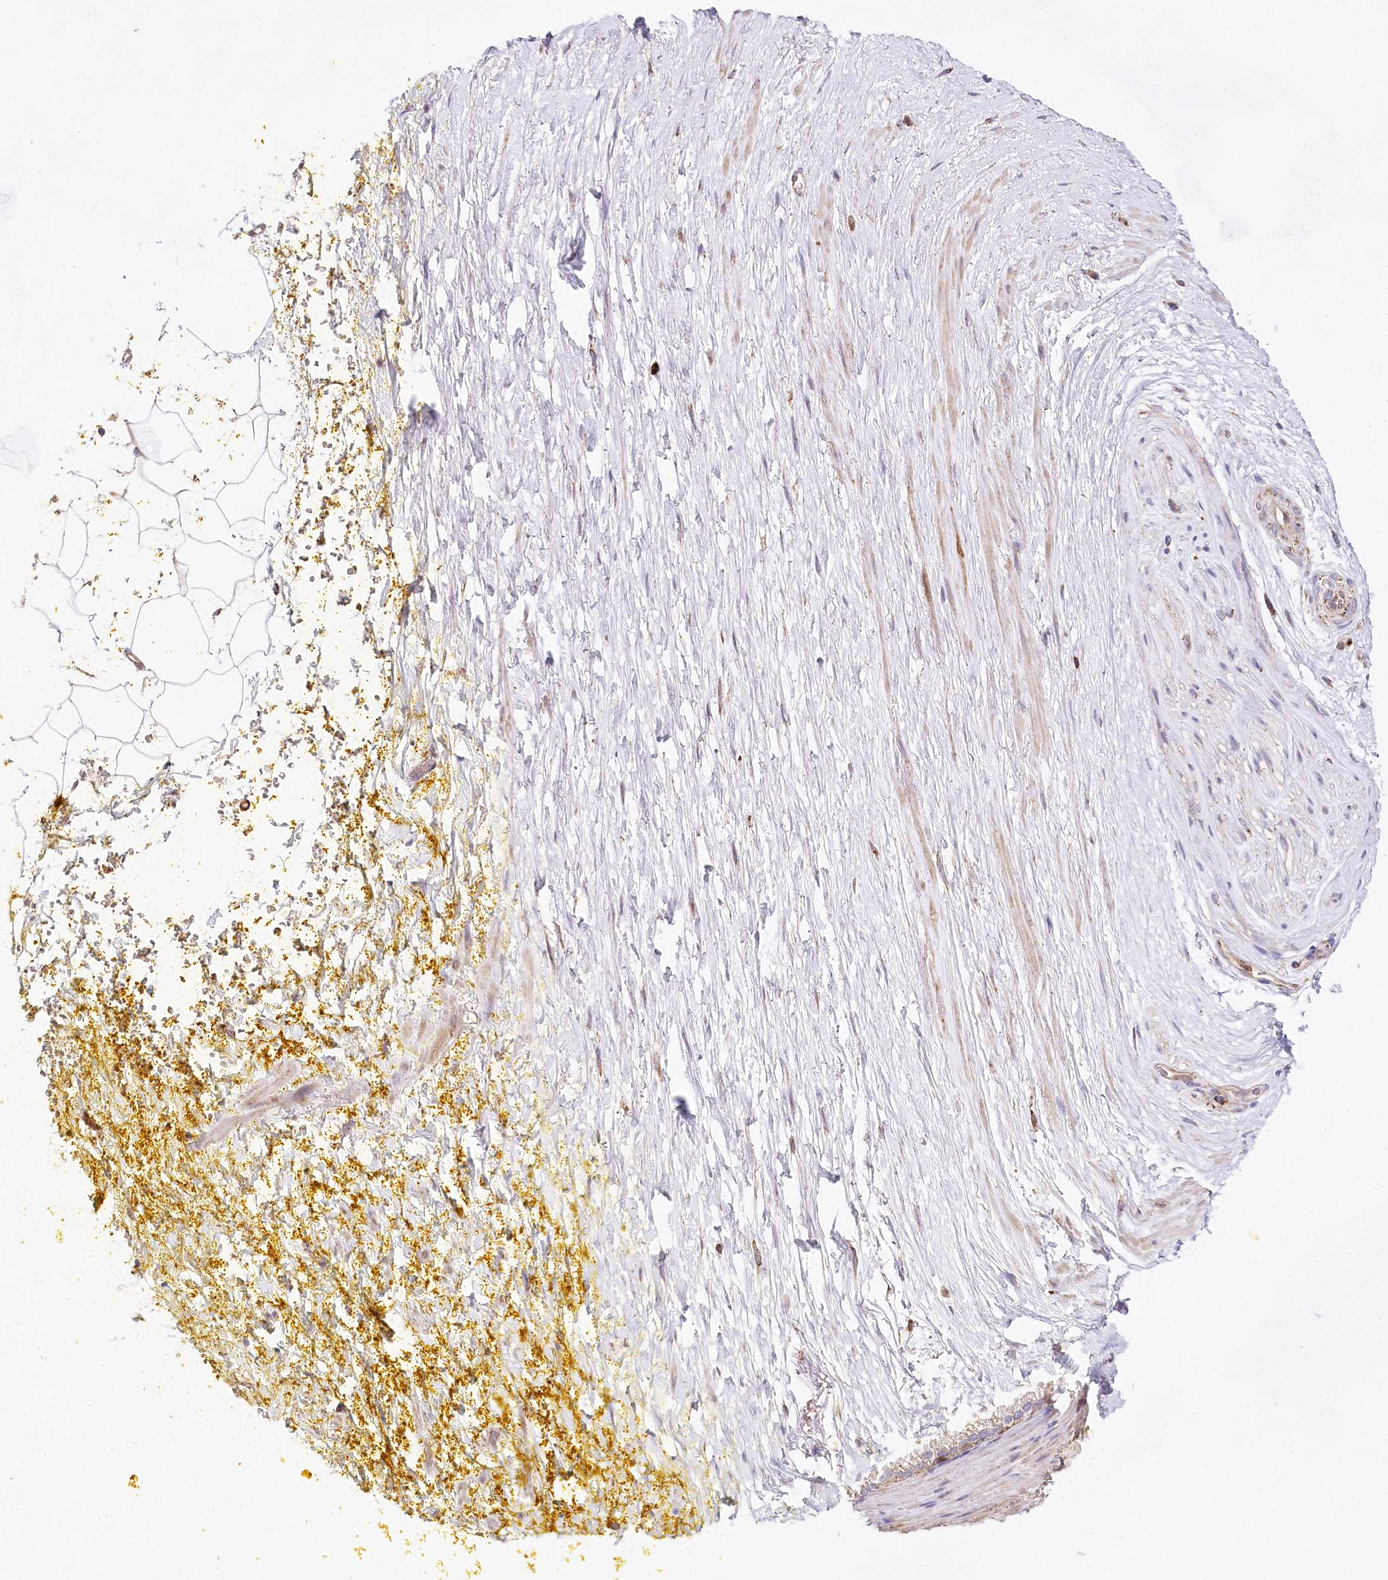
{"staining": {"intensity": "weak", "quantity": ">75%", "location": "cytoplasmic/membranous"}, "tissue": "adipose tissue", "cell_type": "Adipocytes", "image_type": "normal", "snomed": [{"axis": "morphology", "description": "Normal tissue, NOS"}, {"axis": "morphology", "description": "Adenocarcinoma, Low grade"}, {"axis": "topography", "description": "Prostate"}, {"axis": "topography", "description": "Peripheral nerve tissue"}], "caption": "Adipose tissue stained with DAB (3,3'-diaminobenzidine) immunohistochemistry reveals low levels of weak cytoplasmic/membranous expression in approximately >75% of adipocytes.", "gene": "TASOR2", "patient": {"sex": "male", "age": 63}}